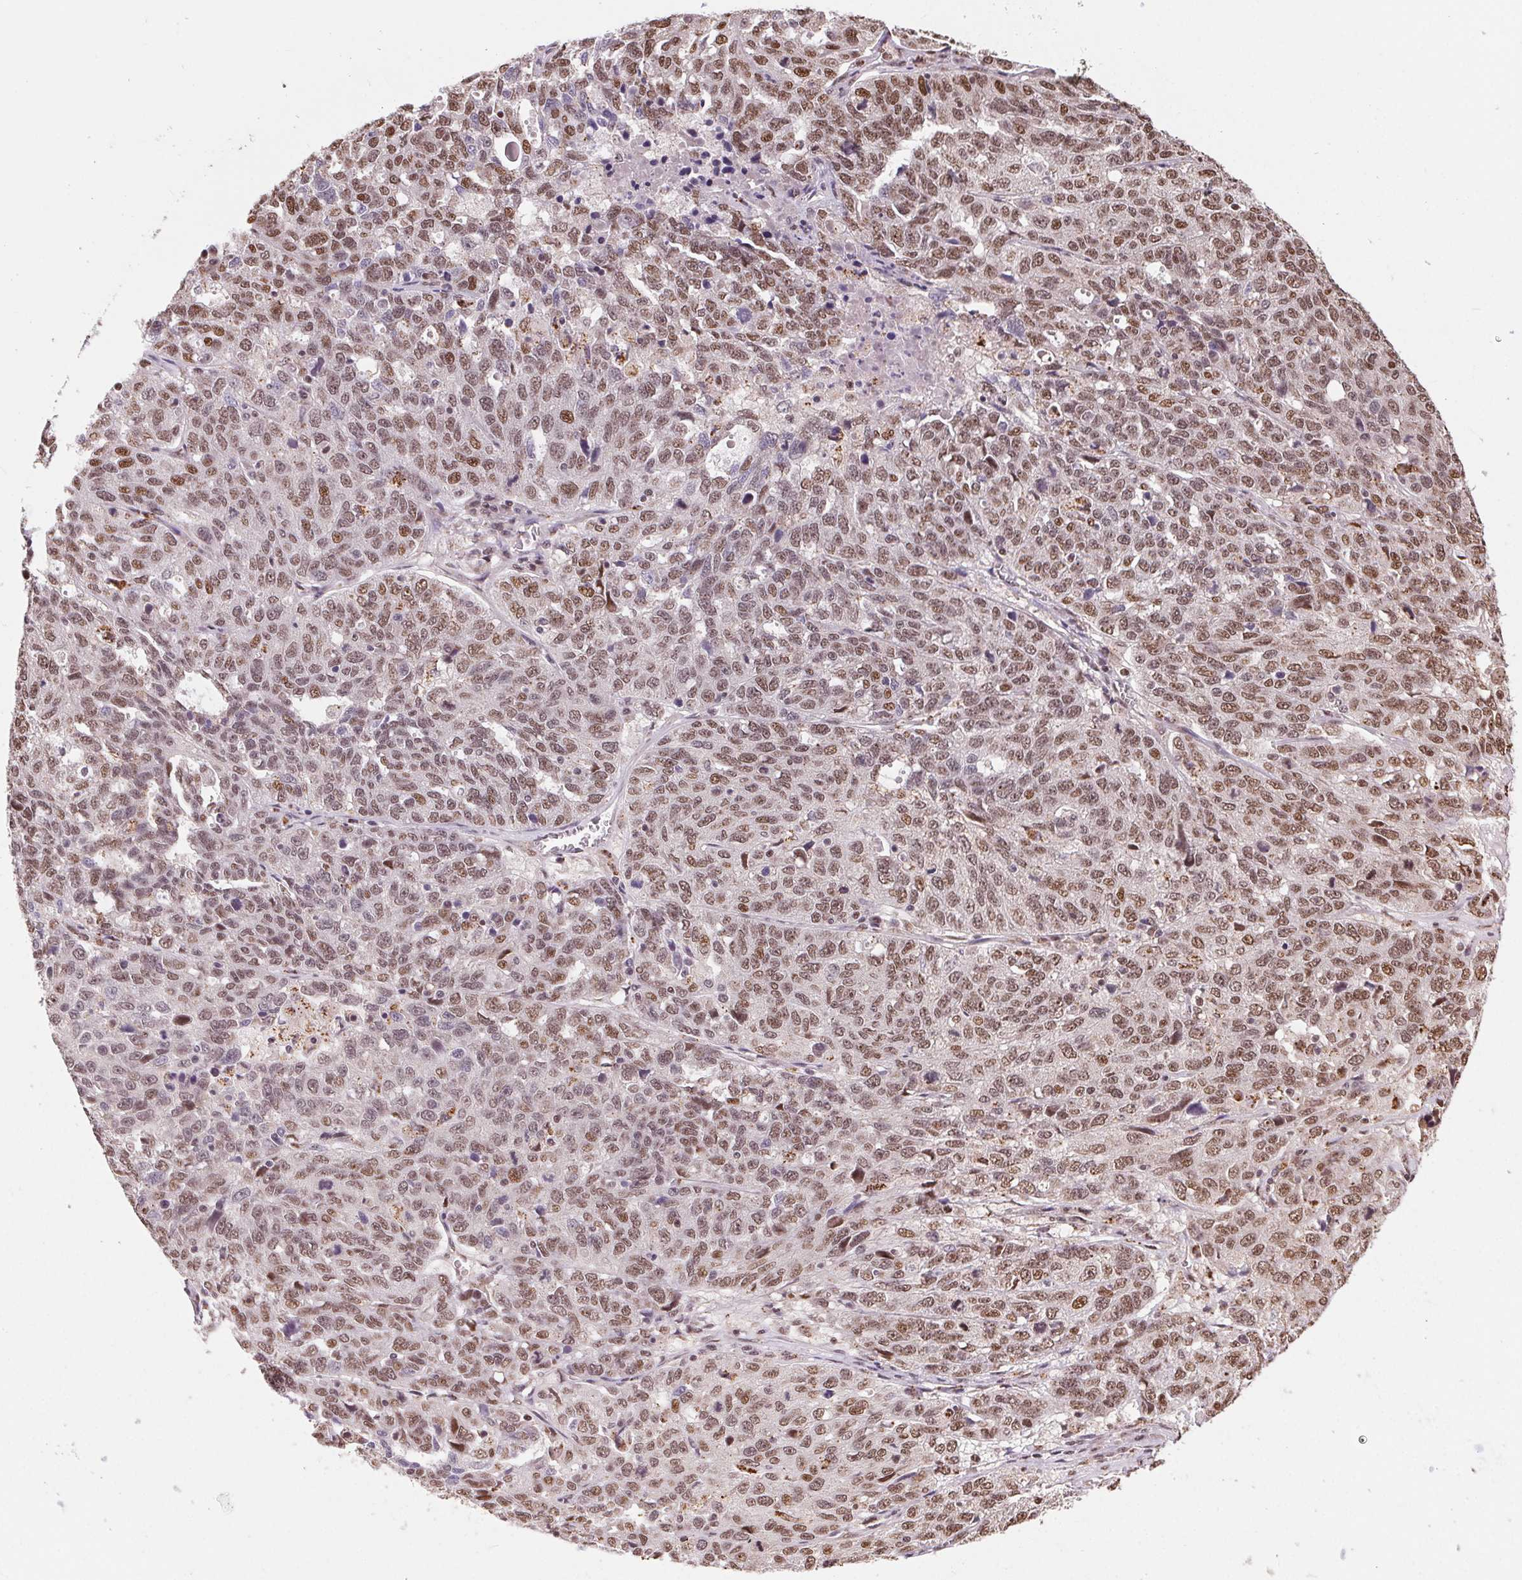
{"staining": {"intensity": "moderate", "quantity": ">75%", "location": "nuclear"}, "tissue": "ovarian cancer", "cell_type": "Tumor cells", "image_type": "cancer", "snomed": [{"axis": "morphology", "description": "Cystadenocarcinoma, serous, NOS"}, {"axis": "topography", "description": "Ovary"}], "caption": "Tumor cells reveal medium levels of moderate nuclear expression in approximately >75% of cells in human ovarian serous cystadenocarcinoma.", "gene": "RAD23A", "patient": {"sex": "female", "age": 71}}